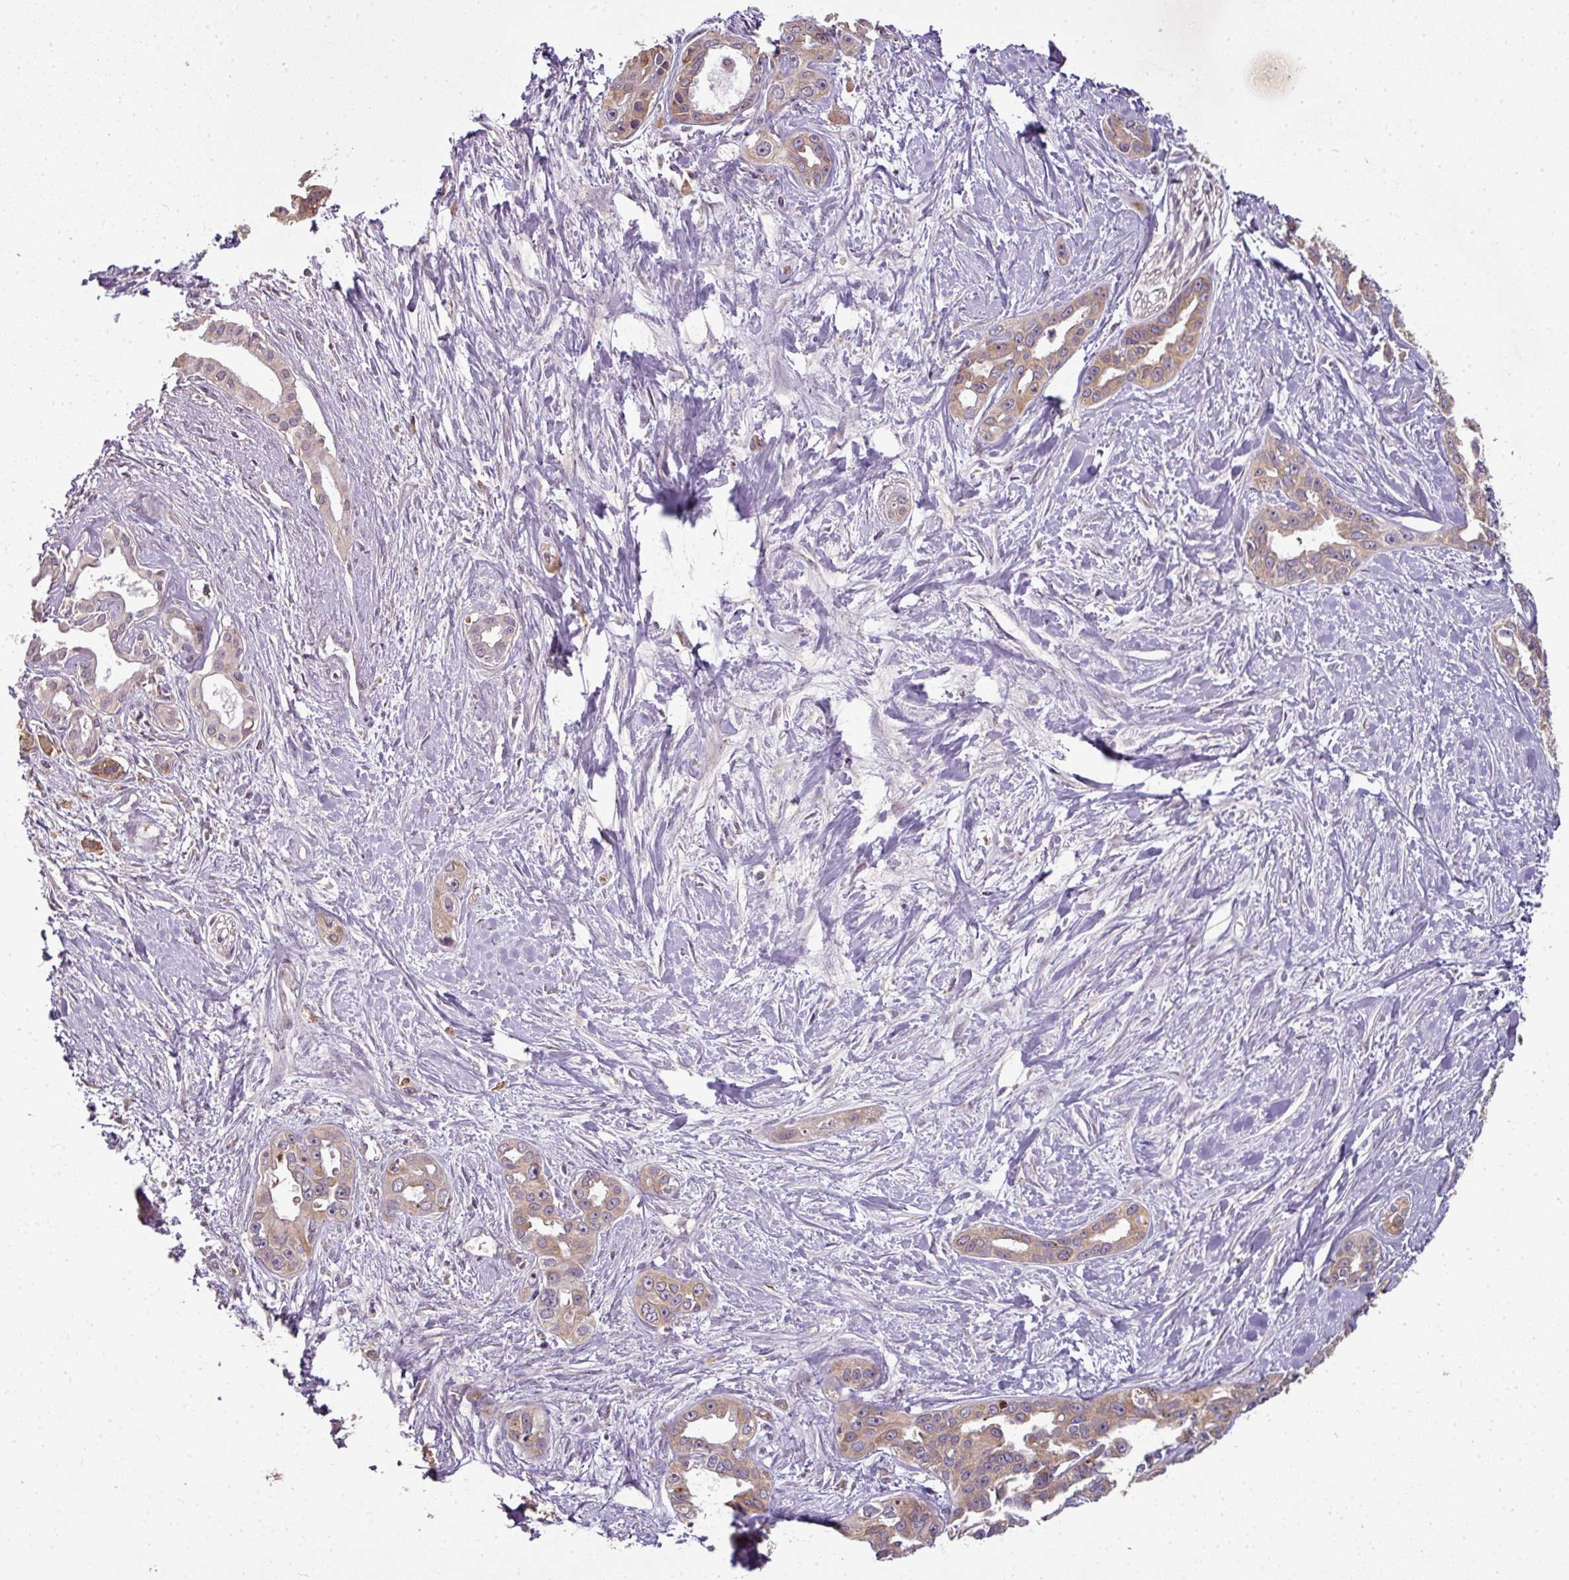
{"staining": {"intensity": "weak", "quantity": ">75%", "location": "cytoplasmic/membranous"}, "tissue": "pancreatic cancer", "cell_type": "Tumor cells", "image_type": "cancer", "snomed": [{"axis": "morphology", "description": "Adenocarcinoma, NOS"}, {"axis": "topography", "description": "Pancreas"}], "caption": "Brown immunohistochemical staining in pancreatic cancer (adenocarcinoma) displays weak cytoplasmic/membranous staining in approximately >75% of tumor cells.", "gene": "SPCS3", "patient": {"sex": "female", "age": 50}}